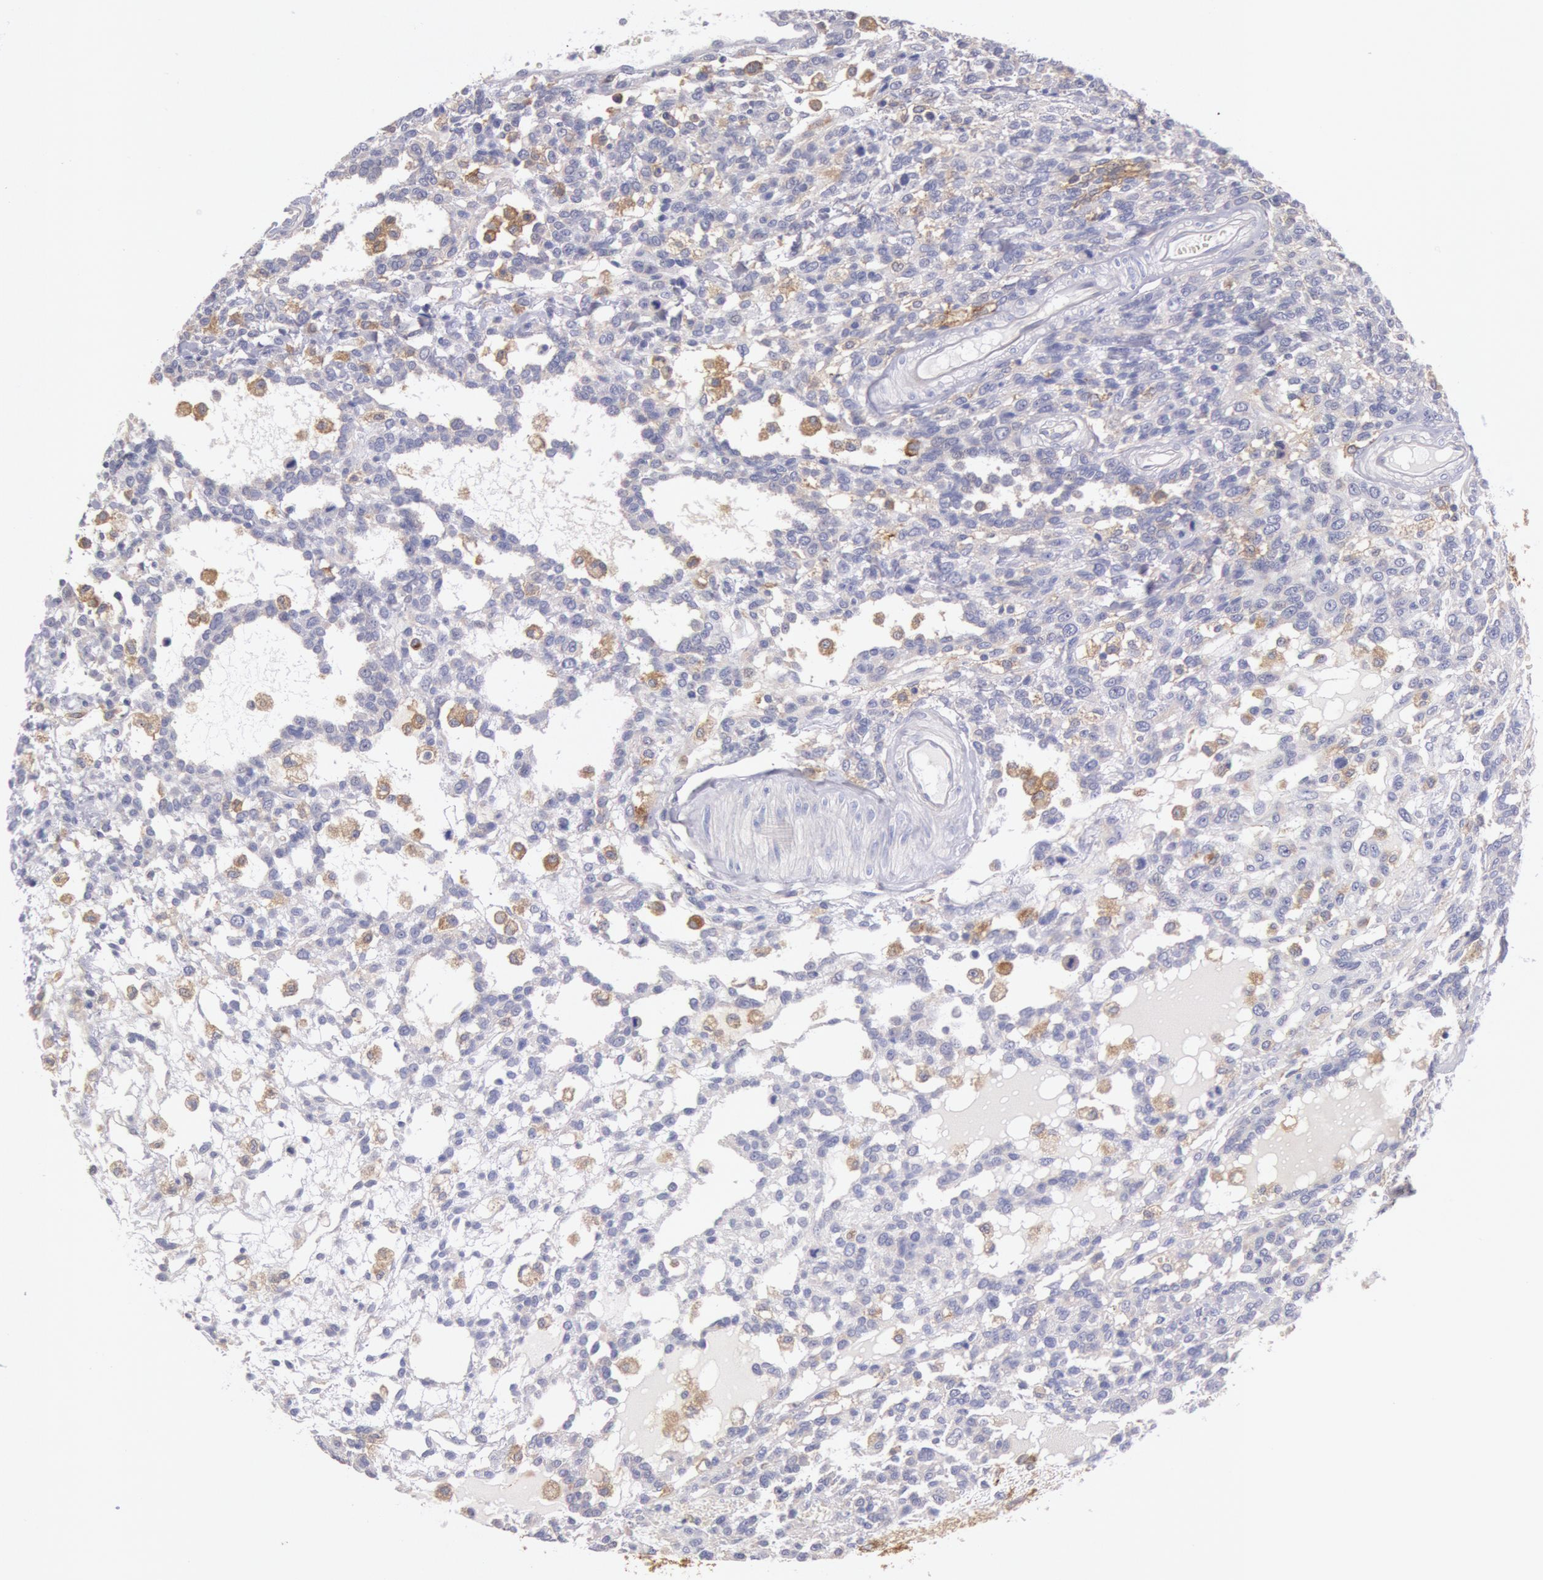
{"staining": {"intensity": "weak", "quantity": "<25%", "location": "cytoplasmic/membranous"}, "tissue": "glioma", "cell_type": "Tumor cells", "image_type": "cancer", "snomed": [{"axis": "morphology", "description": "Glioma, malignant, High grade"}, {"axis": "topography", "description": "Brain"}], "caption": "DAB (3,3'-diaminobenzidine) immunohistochemical staining of high-grade glioma (malignant) demonstrates no significant staining in tumor cells.", "gene": "MYO5A", "patient": {"sex": "male", "age": 66}}